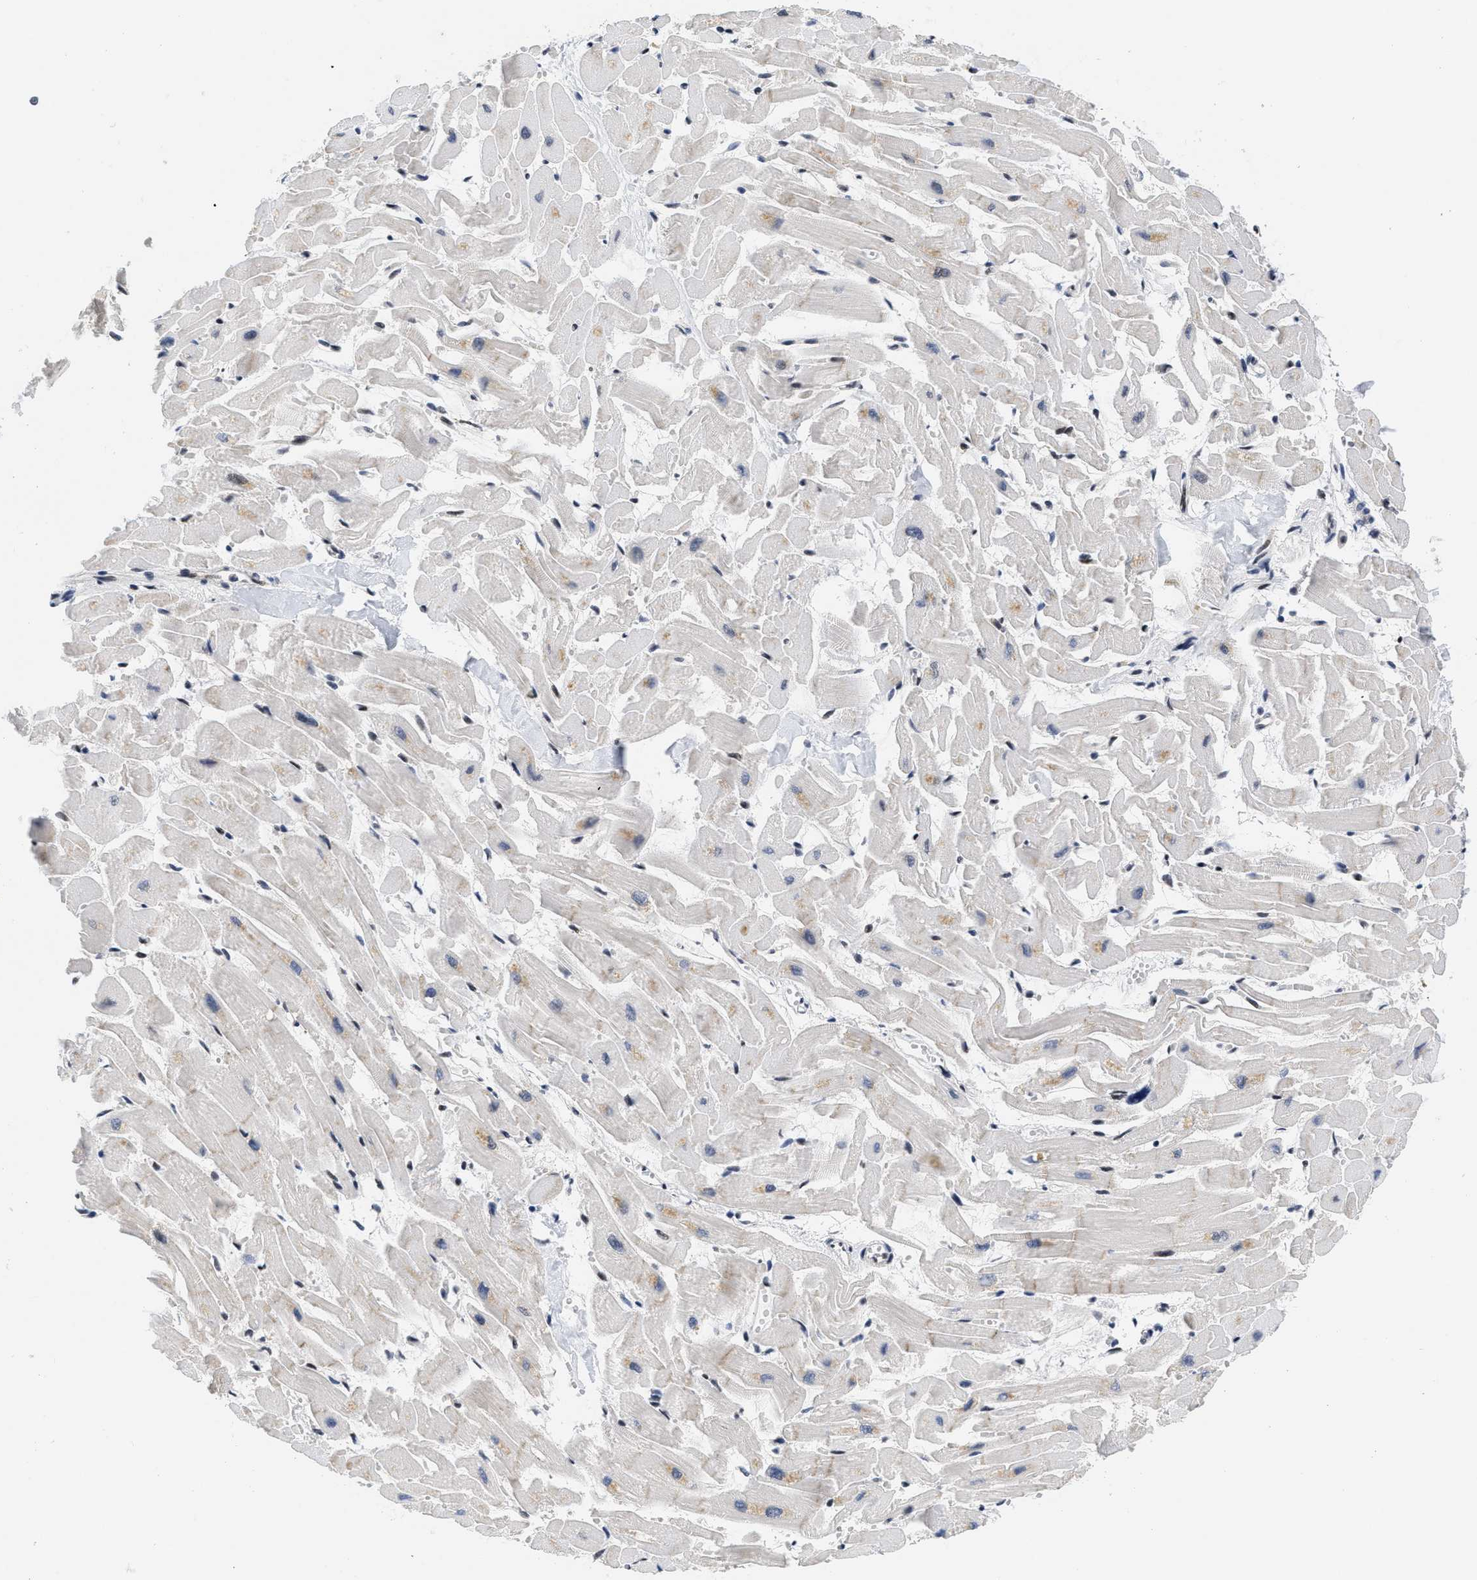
{"staining": {"intensity": "weak", "quantity": "<25%", "location": "nuclear"}, "tissue": "heart muscle", "cell_type": "Cardiomyocytes", "image_type": "normal", "snomed": [{"axis": "morphology", "description": "Normal tissue, NOS"}, {"axis": "topography", "description": "Heart"}], "caption": "This is a photomicrograph of immunohistochemistry (IHC) staining of unremarkable heart muscle, which shows no expression in cardiomyocytes.", "gene": "HIF1A", "patient": {"sex": "female", "age": 19}}